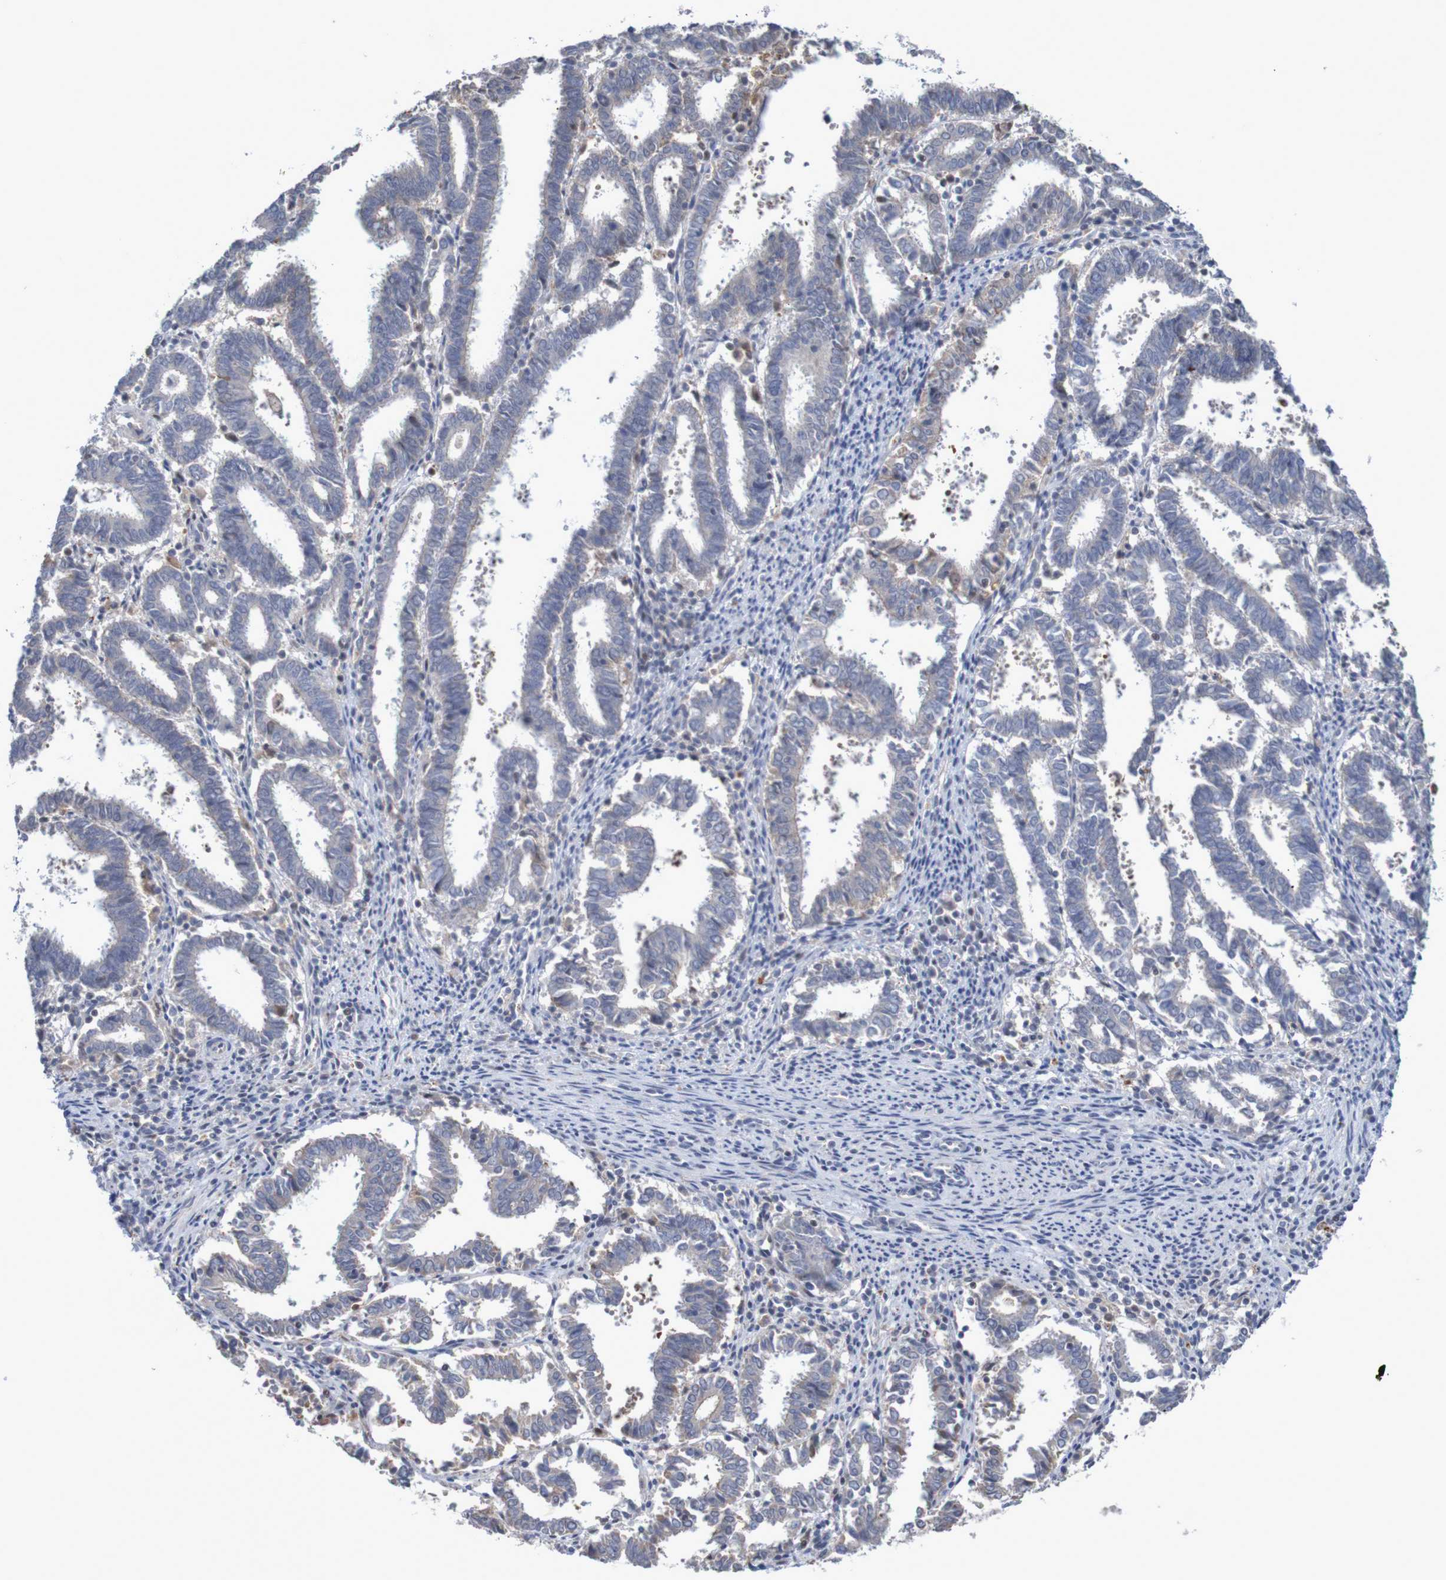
{"staining": {"intensity": "negative", "quantity": "none", "location": "none"}, "tissue": "endometrial cancer", "cell_type": "Tumor cells", "image_type": "cancer", "snomed": [{"axis": "morphology", "description": "Adenocarcinoma, NOS"}, {"axis": "topography", "description": "Uterus"}], "caption": "Immunohistochemistry (IHC) of endometrial cancer (adenocarcinoma) demonstrates no staining in tumor cells.", "gene": "FBP2", "patient": {"sex": "female", "age": 83}}